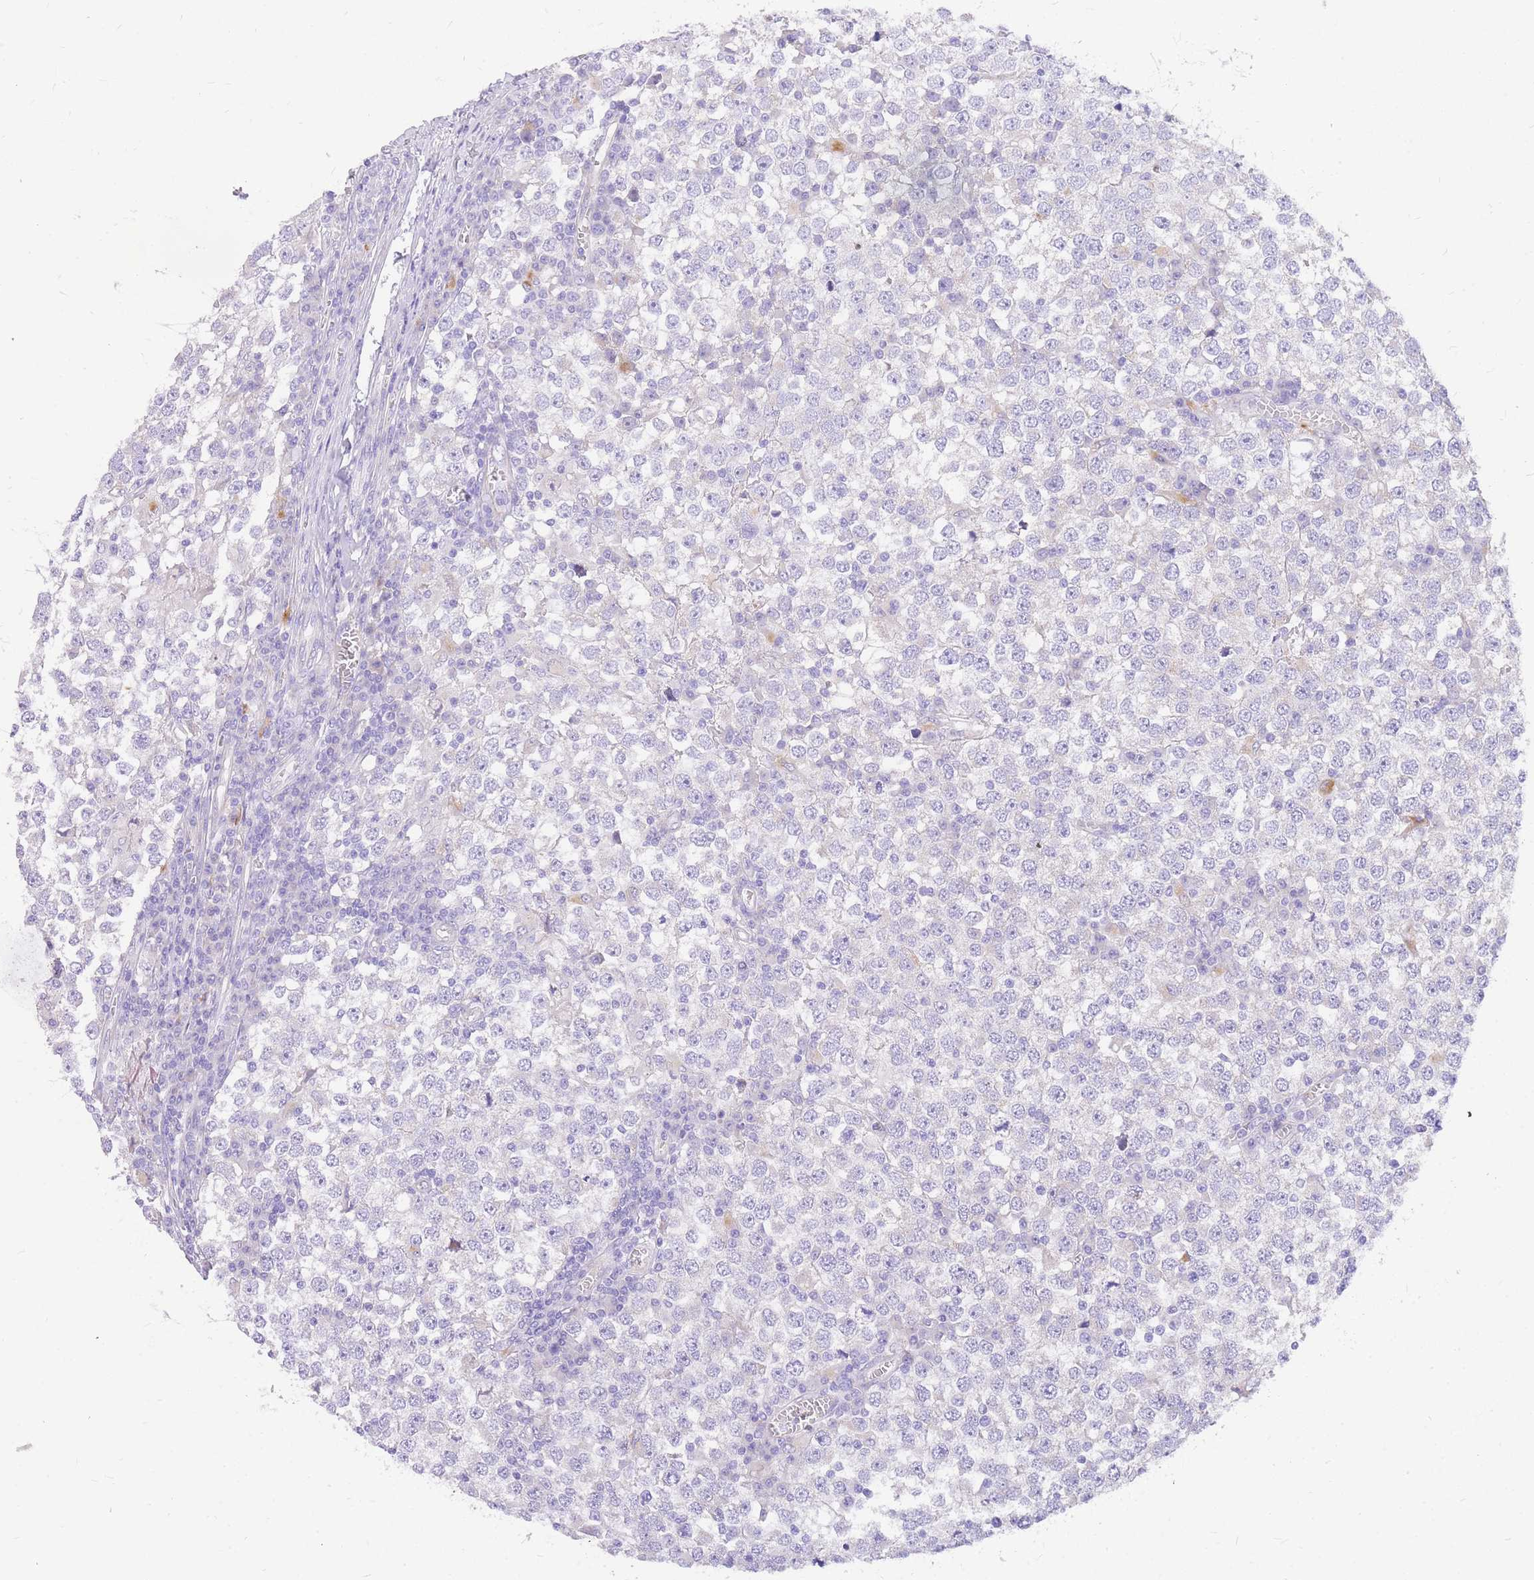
{"staining": {"intensity": "negative", "quantity": "none", "location": "none"}, "tissue": "testis cancer", "cell_type": "Tumor cells", "image_type": "cancer", "snomed": [{"axis": "morphology", "description": "Seminoma, NOS"}, {"axis": "topography", "description": "Testis"}], "caption": "IHC of human testis seminoma shows no positivity in tumor cells.", "gene": "UPK1A", "patient": {"sex": "male", "age": 65}}